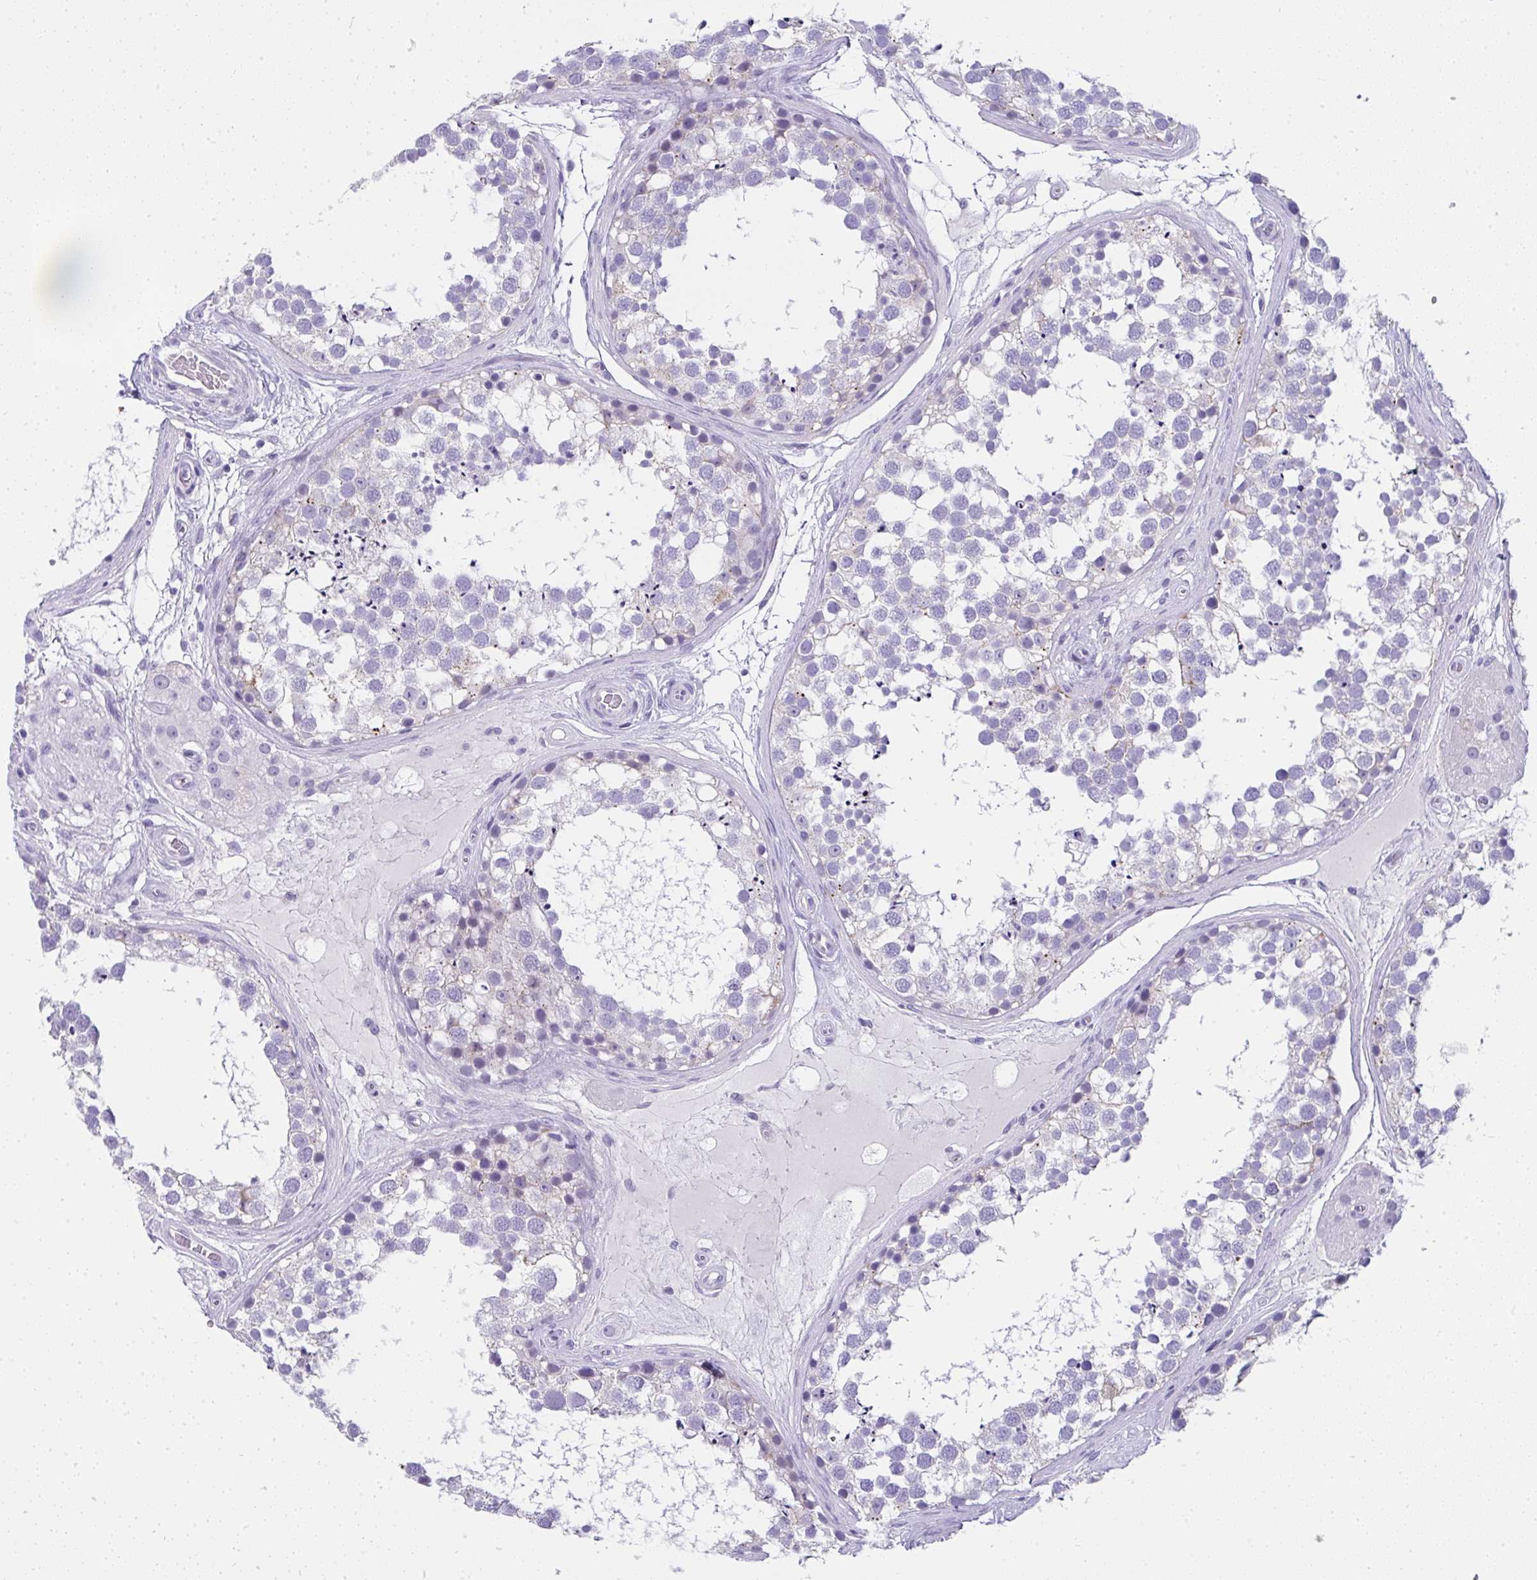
{"staining": {"intensity": "weak", "quantity": "<25%", "location": "cytoplasmic/membranous"}, "tissue": "testis", "cell_type": "Cells in seminiferous ducts", "image_type": "normal", "snomed": [{"axis": "morphology", "description": "Normal tissue, NOS"}, {"axis": "morphology", "description": "Seminoma, NOS"}, {"axis": "topography", "description": "Testis"}], "caption": "Immunohistochemical staining of unremarkable testis exhibits no significant positivity in cells in seminiferous ducts.", "gene": "RNF183", "patient": {"sex": "male", "age": 65}}